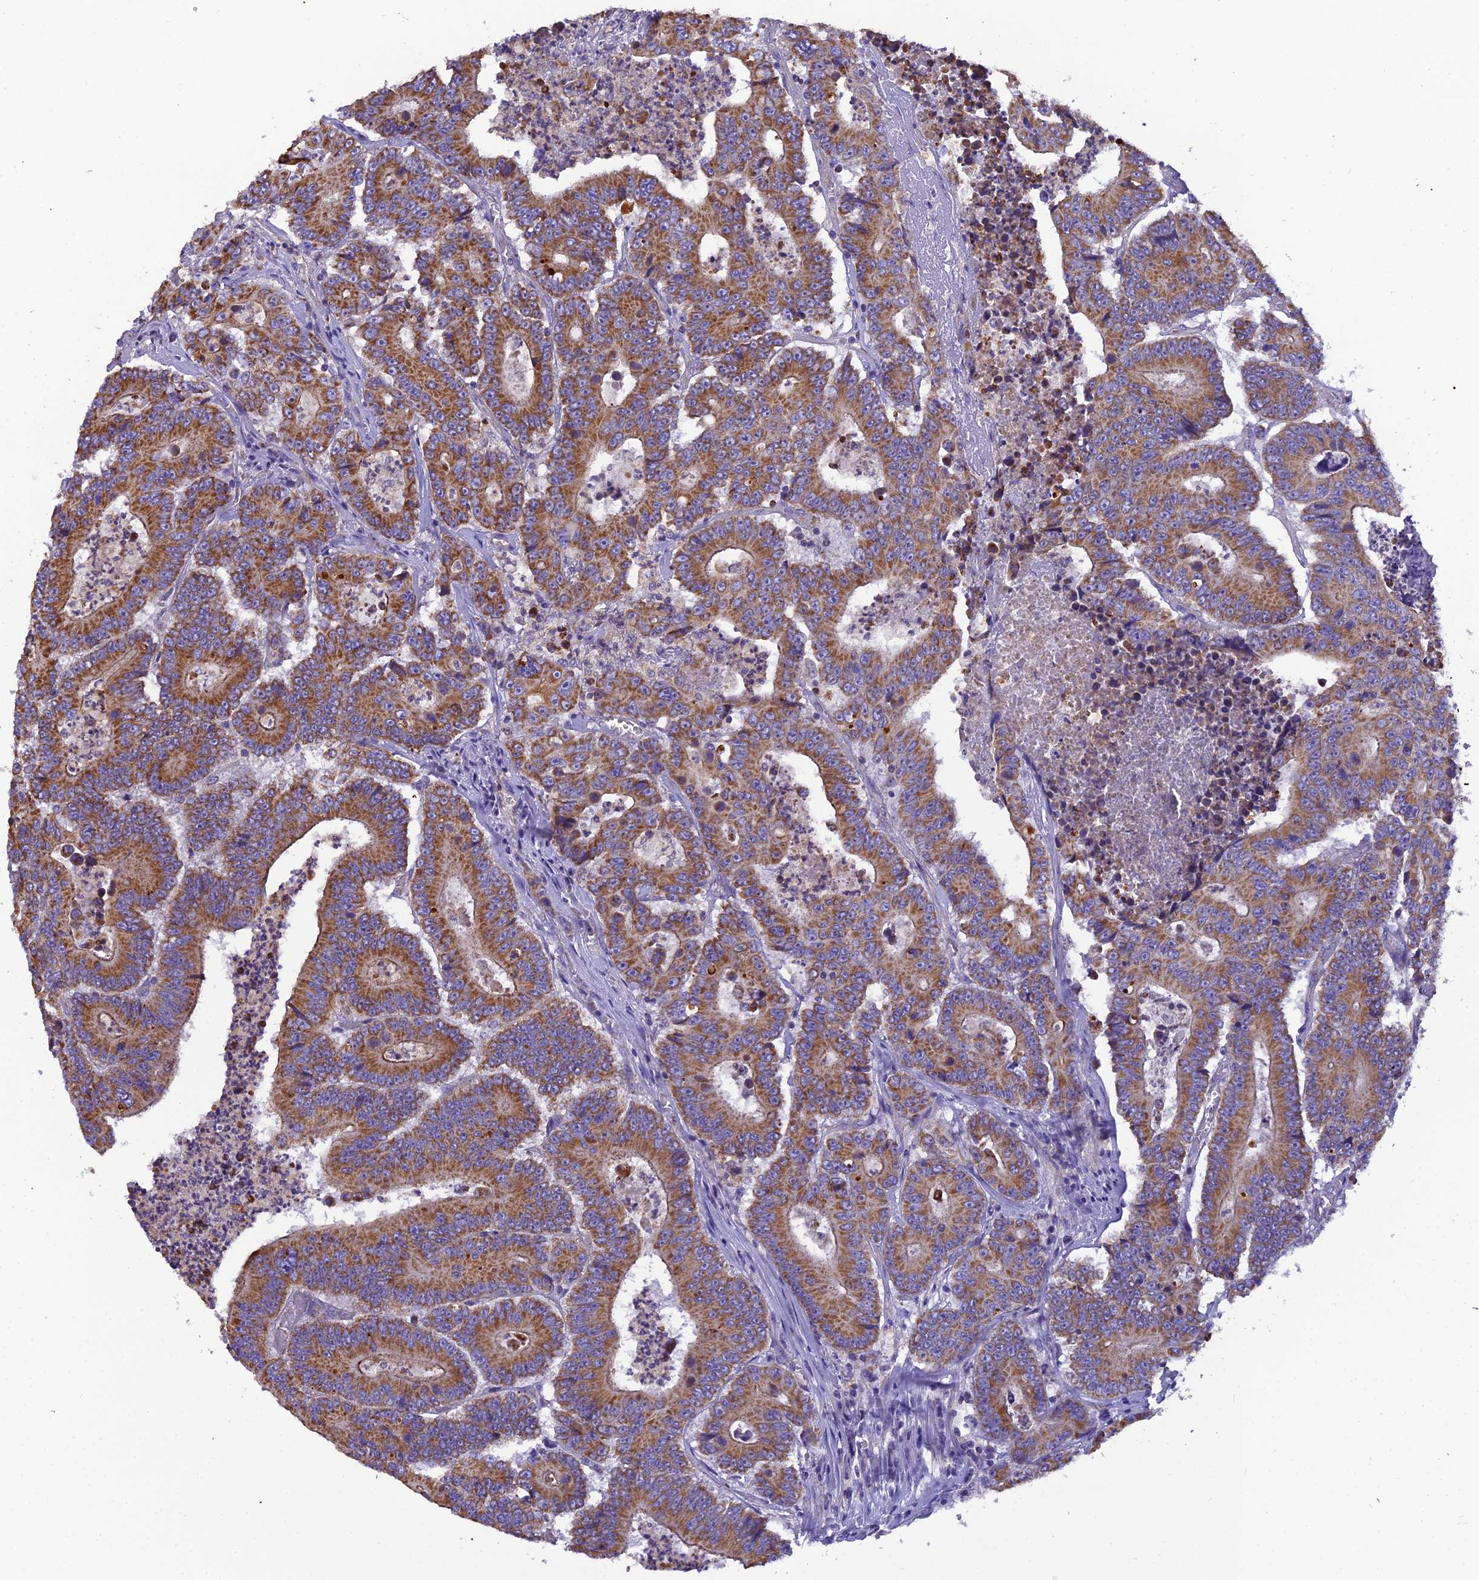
{"staining": {"intensity": "moderate", "quantity": ">75%", "location": "cytoplasmic/membranous"}, "tissue": "colorectal cancer", "cell_type": "Tumor cells", "image_type": "cancer", "snomed": [{"axis": "morphology", "description": "Adenocarcinoma, NOS"}, {"axis": "topography", "description": "Colon"}], "caption": "Colorectal cancer (adenocarcinoma) stained with a protein marker displays moderate staining in tumor cells.", "gene": "GPD1", "patient": {"sex": "male", "age": 83}}